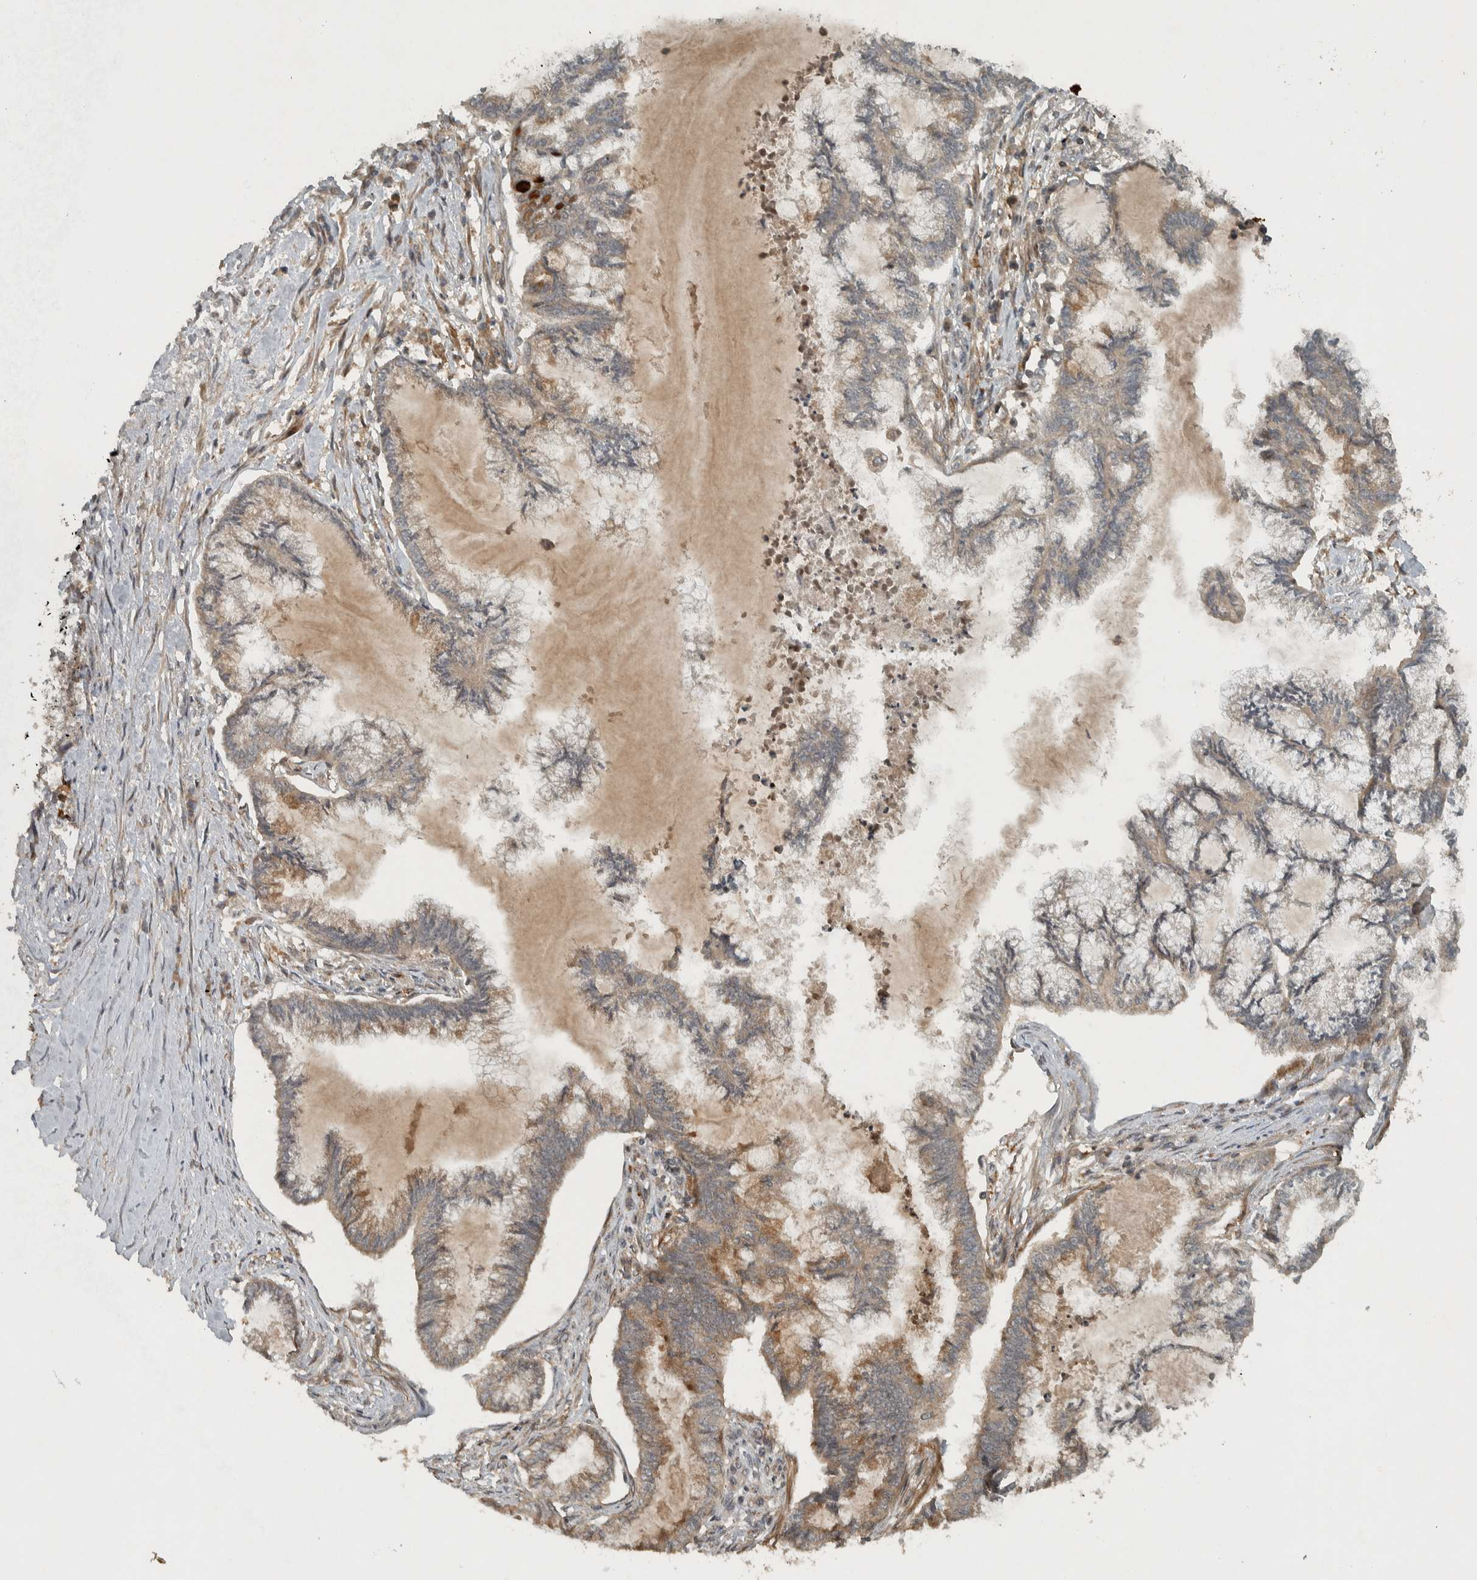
{"staining": {"intensity": "weak", "quantity": ">75%", "location": "cytoplasmic/membranous"}, "tissue": "endometrial cancer", "cell_type": "Tumor cells", "image_type": "cancer", "snomed": [{"axis": "morphology", "description": "Adenocarcinoma, NOS"}, {"axis": "topography", "description": "Endometrium"}], "caption": "Endometrial cancer (adenocarcinoma) stained with DAB immunohistochemistry reveals low levels of weak cytoplasmic/membranous expression in about >75% of tumor cells.", "gene": "KIFAP3", "patient": {"sex": "female", "age": 86}}